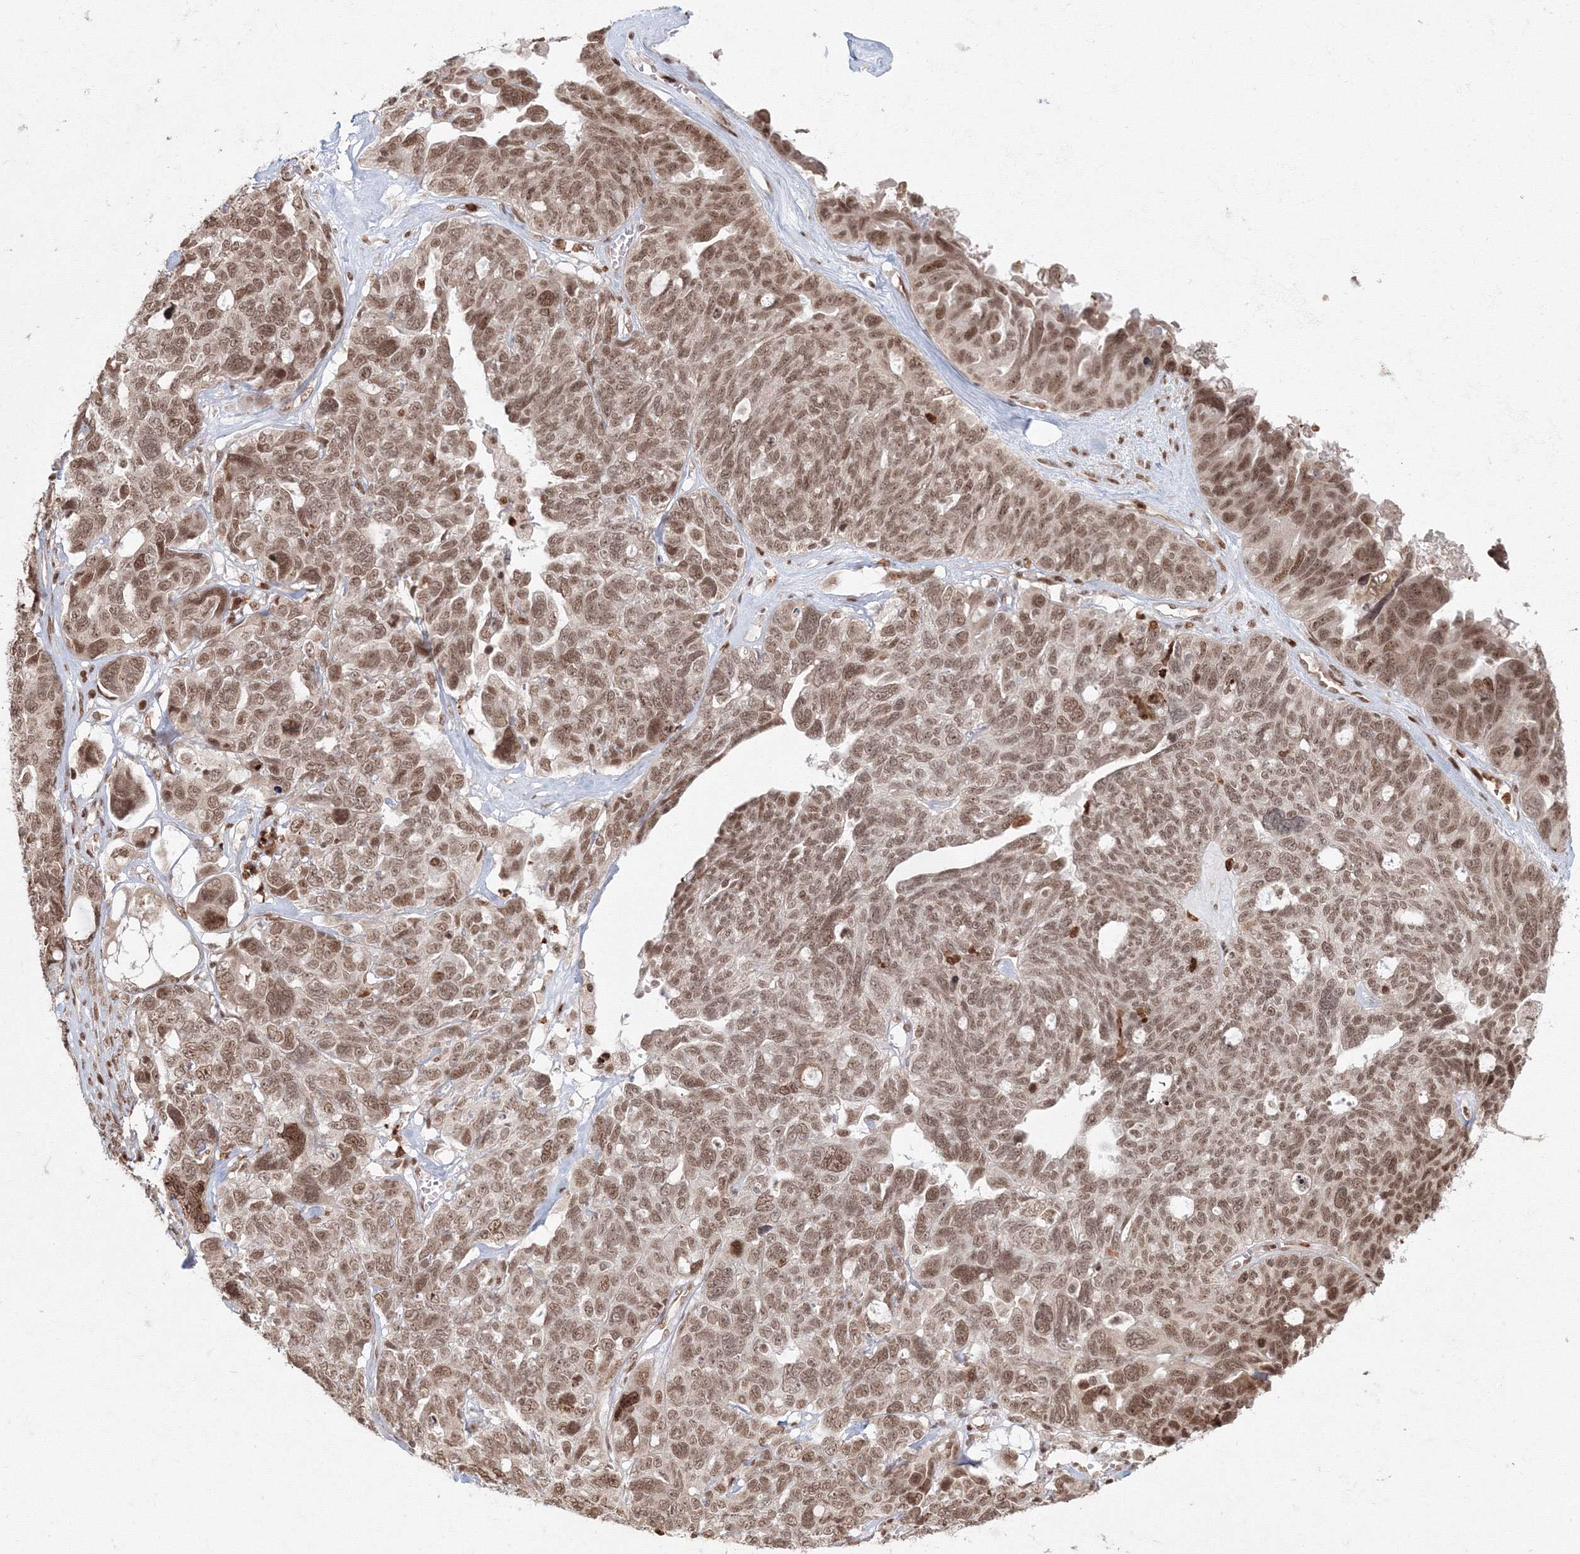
{"staining": {"intensity": "moderate", "quantity": ">75%", "location": "nuclear"}, "tissue": "ovarian cancer", "cell_type": "Tumor cells", "image_type": "cancer", "snomed": [{"axis": "morphology", "description": "Cystadenocarcinoma, serous, NOS"}, {"axis": "topography", "description": "Ovary"}], "caption": "Protein expression analysis of human ovarian cancer (serous cystadenocarcinoma) reveals moderate nuclear positivity in approximately >75% of tumor cells.", "gene": "KIF20A", "patient": {"sex": "female", "age": 79}}